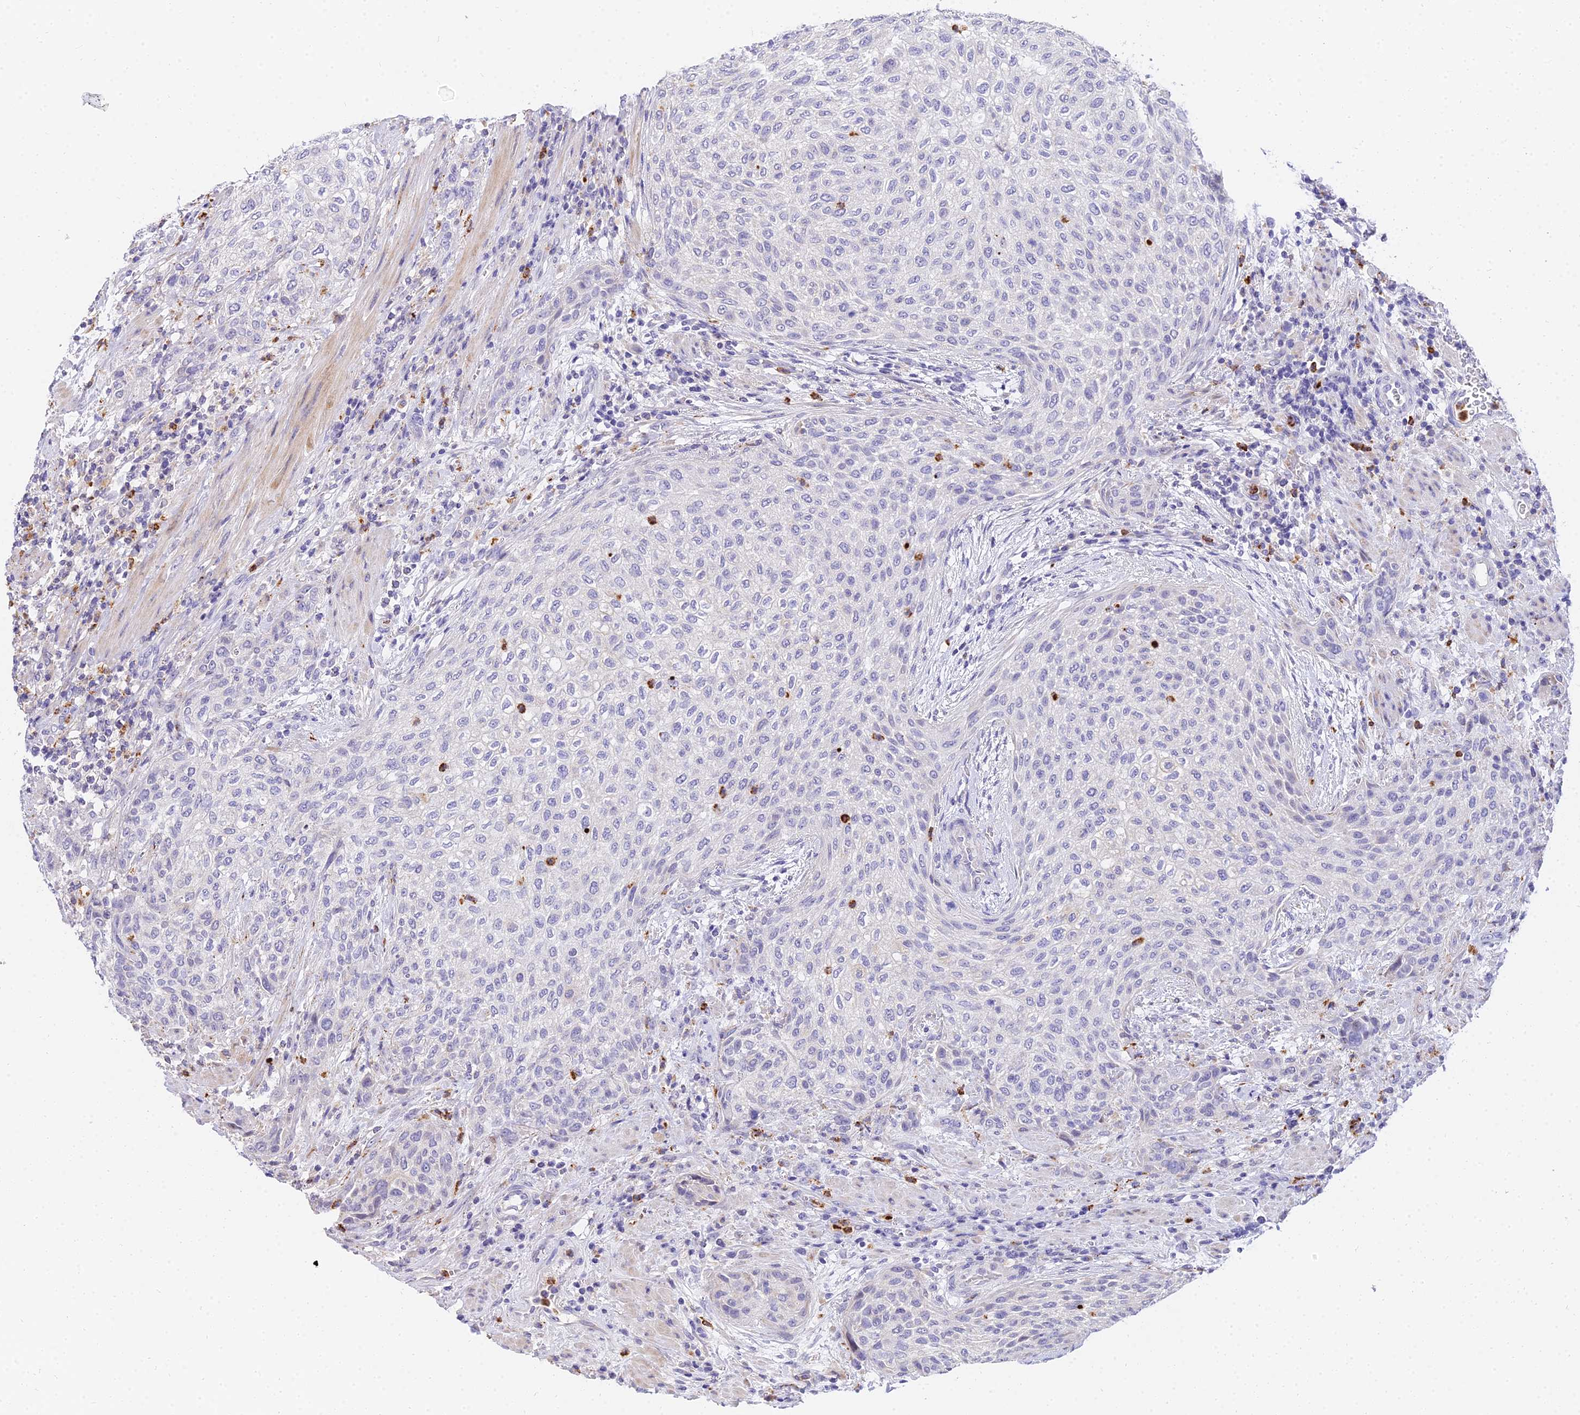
{"staining": {"intensity": "negative", "quantity": "none", "location": "none"}, "tissue": "urothelial cancer", "cell_type": "Tumor cells", "image_type": "cancer", "snomed": [{"axis": "morphology", "description": "Urothelial carcinoma, High grade"}, {"axis": "topography", "description": "Urinary bladder"}], "caption": "DAB (3,3'-diaminobenzidine) immunohistochemical staining of urothelial cancer demonstrates no significant staining in tumor cells.", "gene": "VWC2L", "patient": {"sex": "male", "age": 35}}